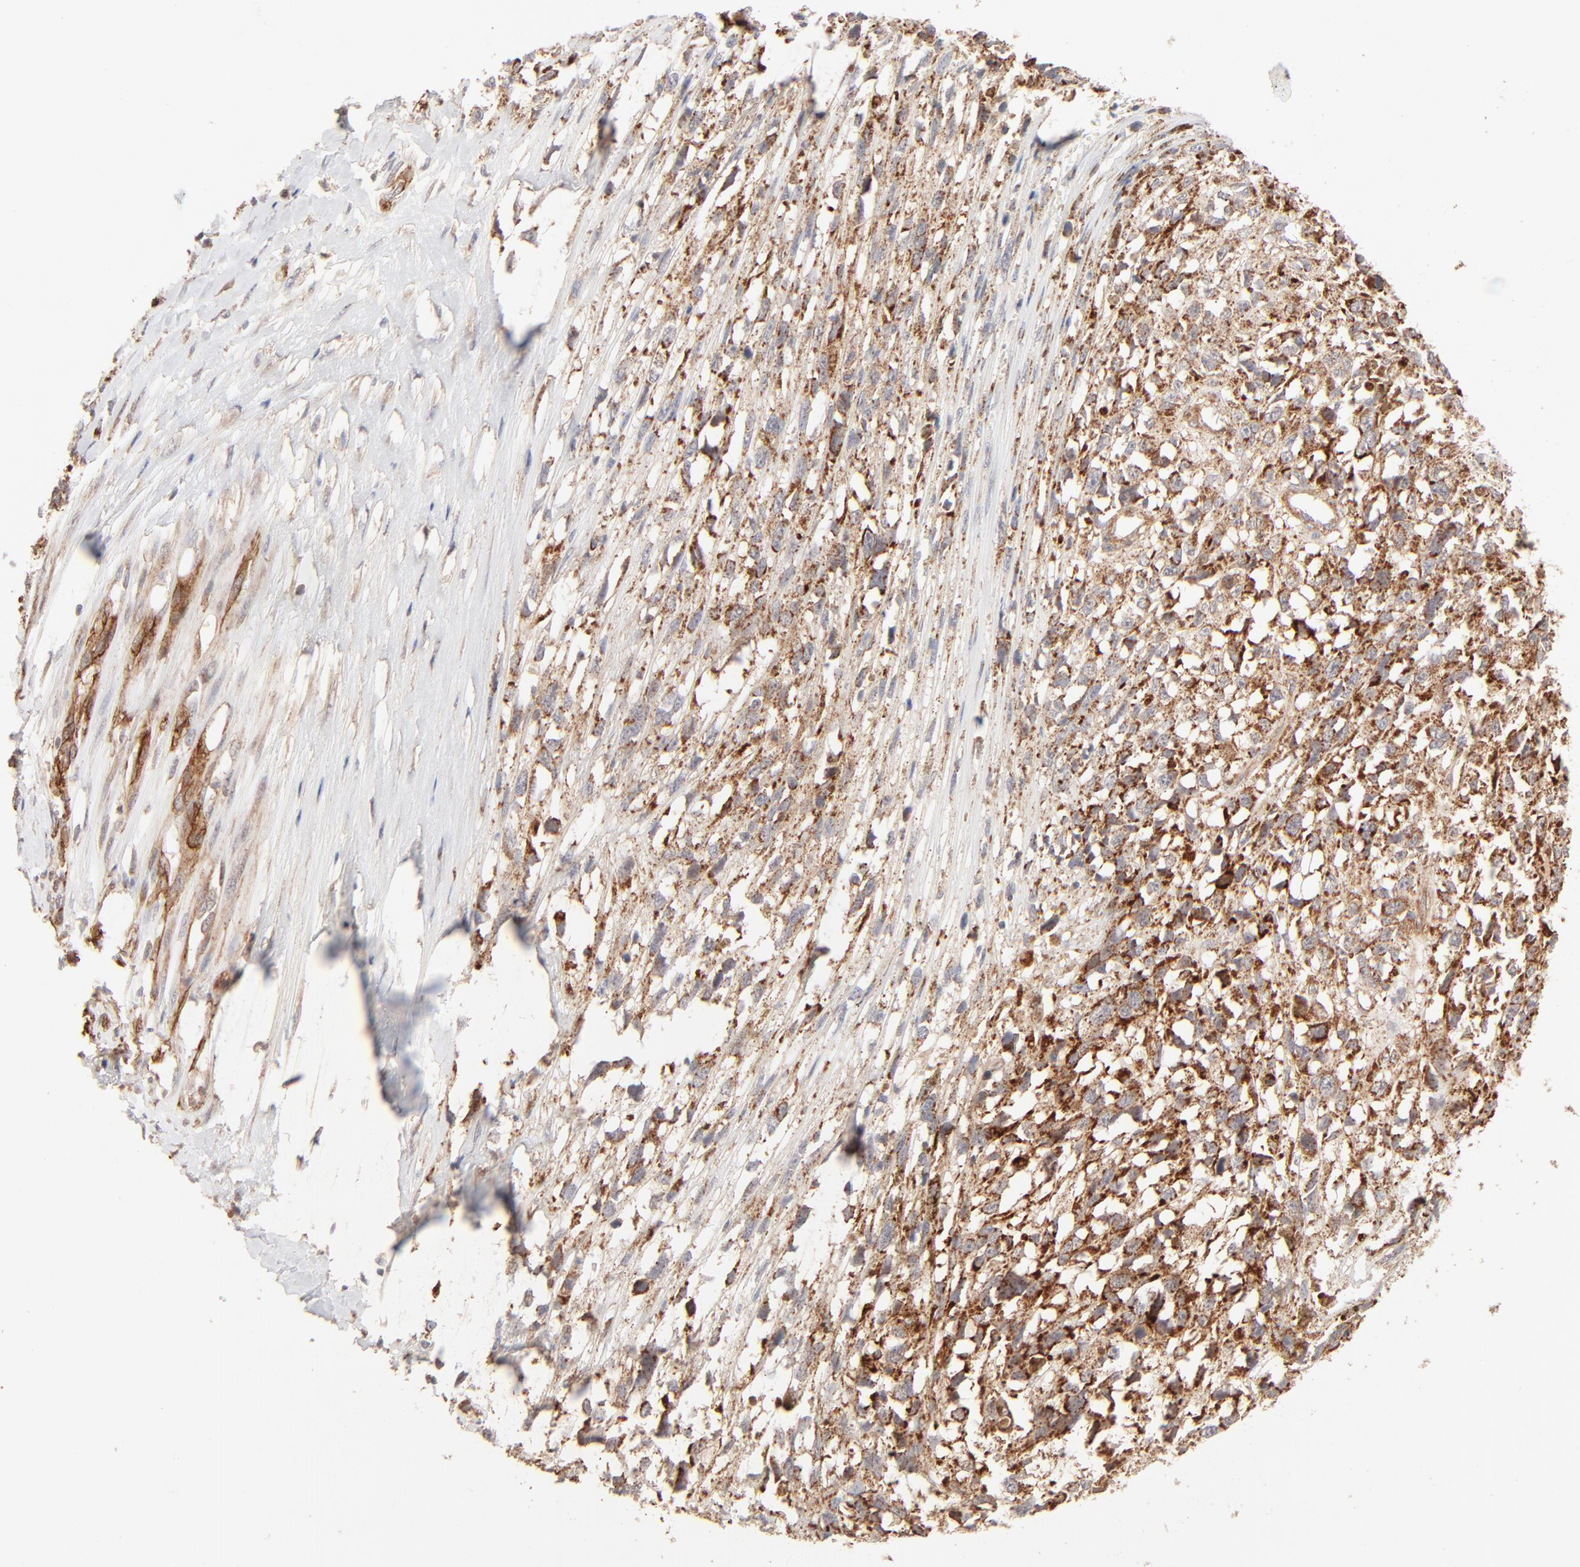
{"staining": {"intensity": "strong", "quantity": ">75%", "location": "cytoplasmic/membranous"}, "tissue": "melanoma", "cell_type": "Tumor cells", "image_type": "cancer", "snomed": [{"axis": "morphology", "description": "Malignant melanoma, Metastatic site"}, {"axis": "topography", "description": "Lymph node"}], "caption": "Approximately >75% of tumor cells in malignant melanoma (metastatic site) display strong cytoplasmic/membranous protein expression as visualized by brown immunohistochemical staining.", "gene": "CSPG4", "patient": {"sex": "male", "age": 59}}